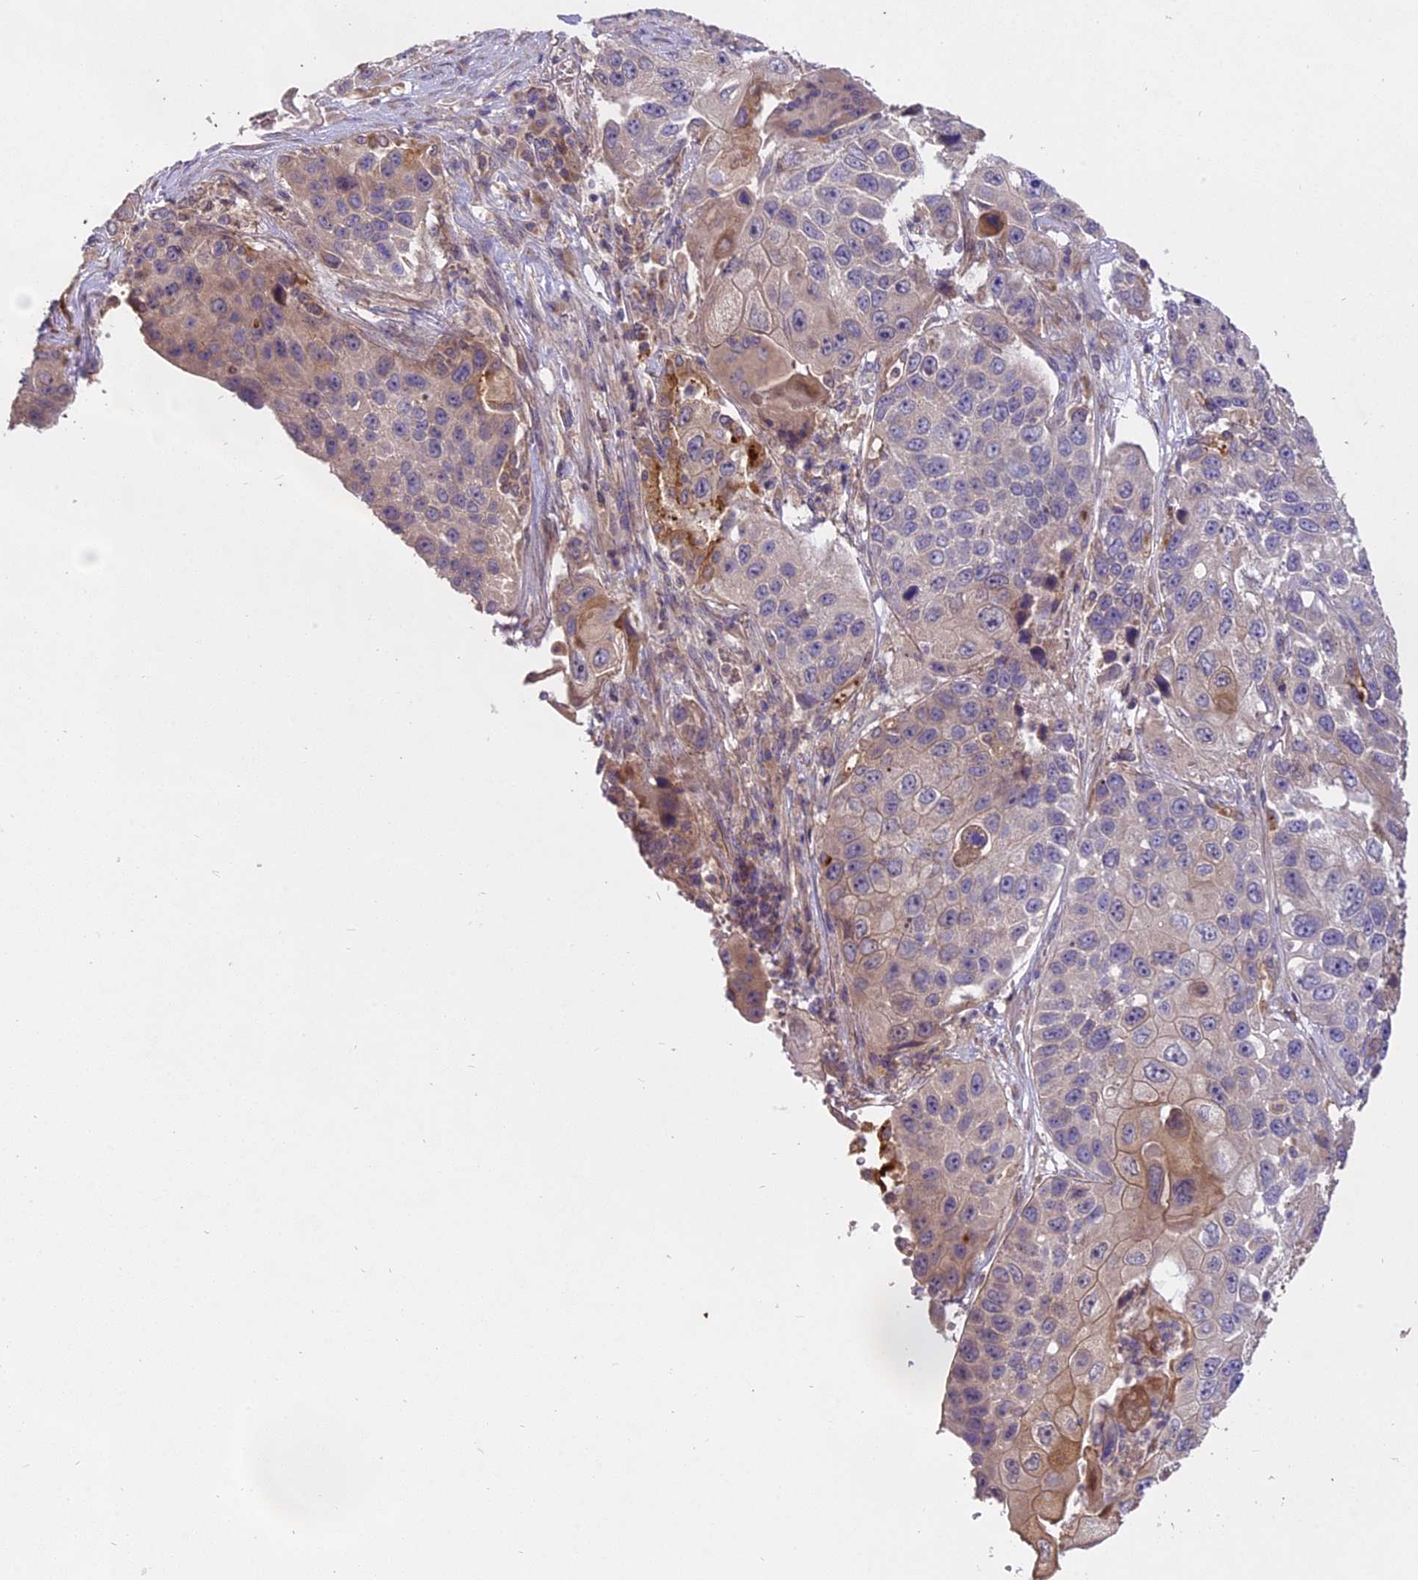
{"staining": {"intensity": "weak", "quantity": "<25%", "location": "cytoplasmic/membranous"}, "tissue": "lung cancer", "cell_type": "Tumor cells", "image_type": "cancer", "snomed": [{"axis": "morphology", "description": "Squamous cell carcinoma, NOS"}, {"axis": "topography", "description": "Lung"}], "caption": "This is an immunohistochemistry (IHC) micrograph of squamous cell carcinoma (lung). There is no expression in tumor cells.", "gene": "MEMO1", "patient": {"sex": "male", "age": 61}}